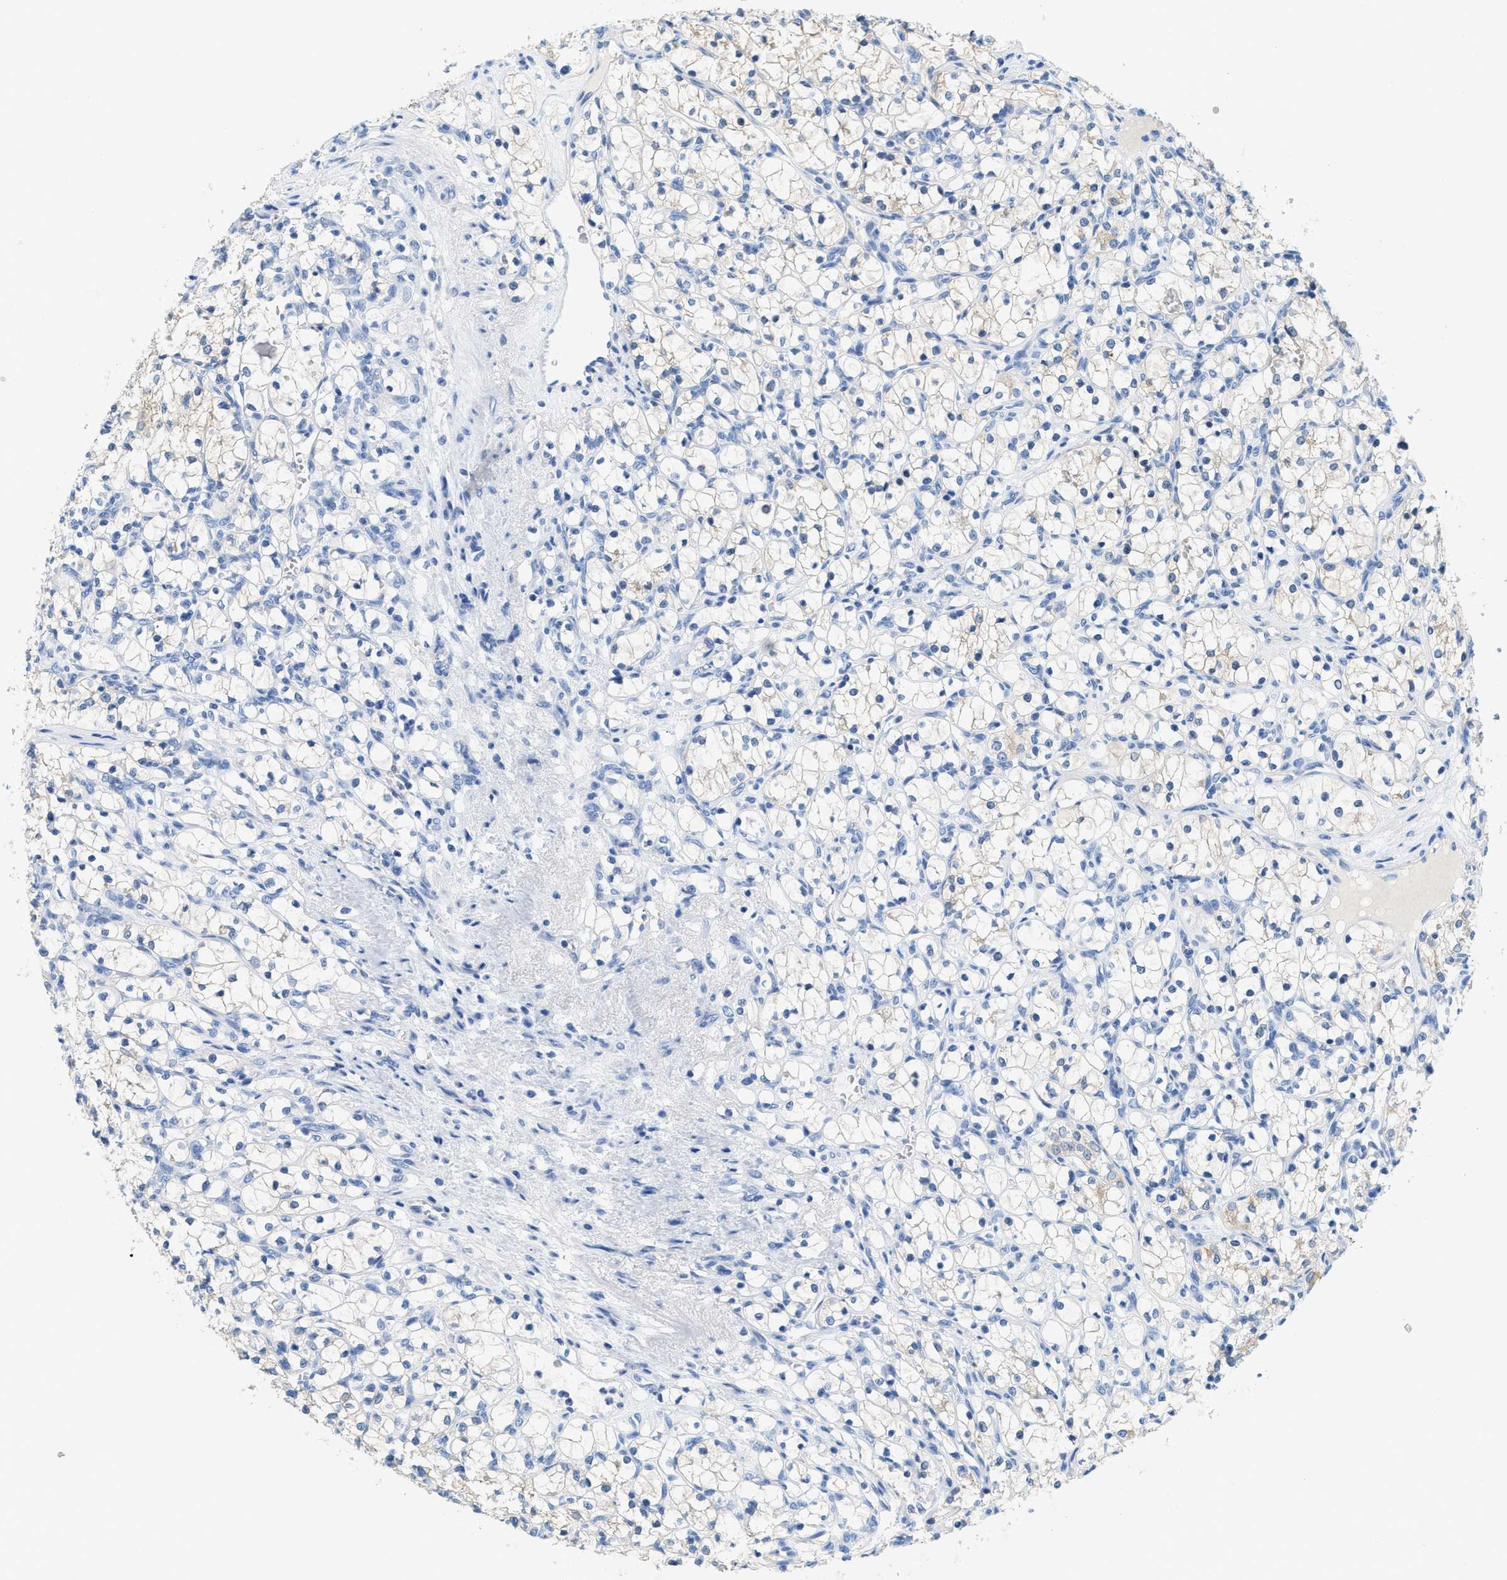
{"staining": {"intensity": "weak", "quantity": "<25%", "location": "cytoplasmic/membranous"}, "tissue": "renal cancer", "cell_type": "Tumor cells", "image_type": "cancer", "snomed": [{"axis": "morphology", "description": "Adenocarcinoma, NOS"}, {"axis": "topography", "description": "Kidney"}], "caption": "A high-resolution histopathology image shows IHC staining of renal cancer (adenocarcinoma), which reveals no significant expression in tumor cells.", "gene": "BPGM", "patient": {"sex": "female", "age": 69}}